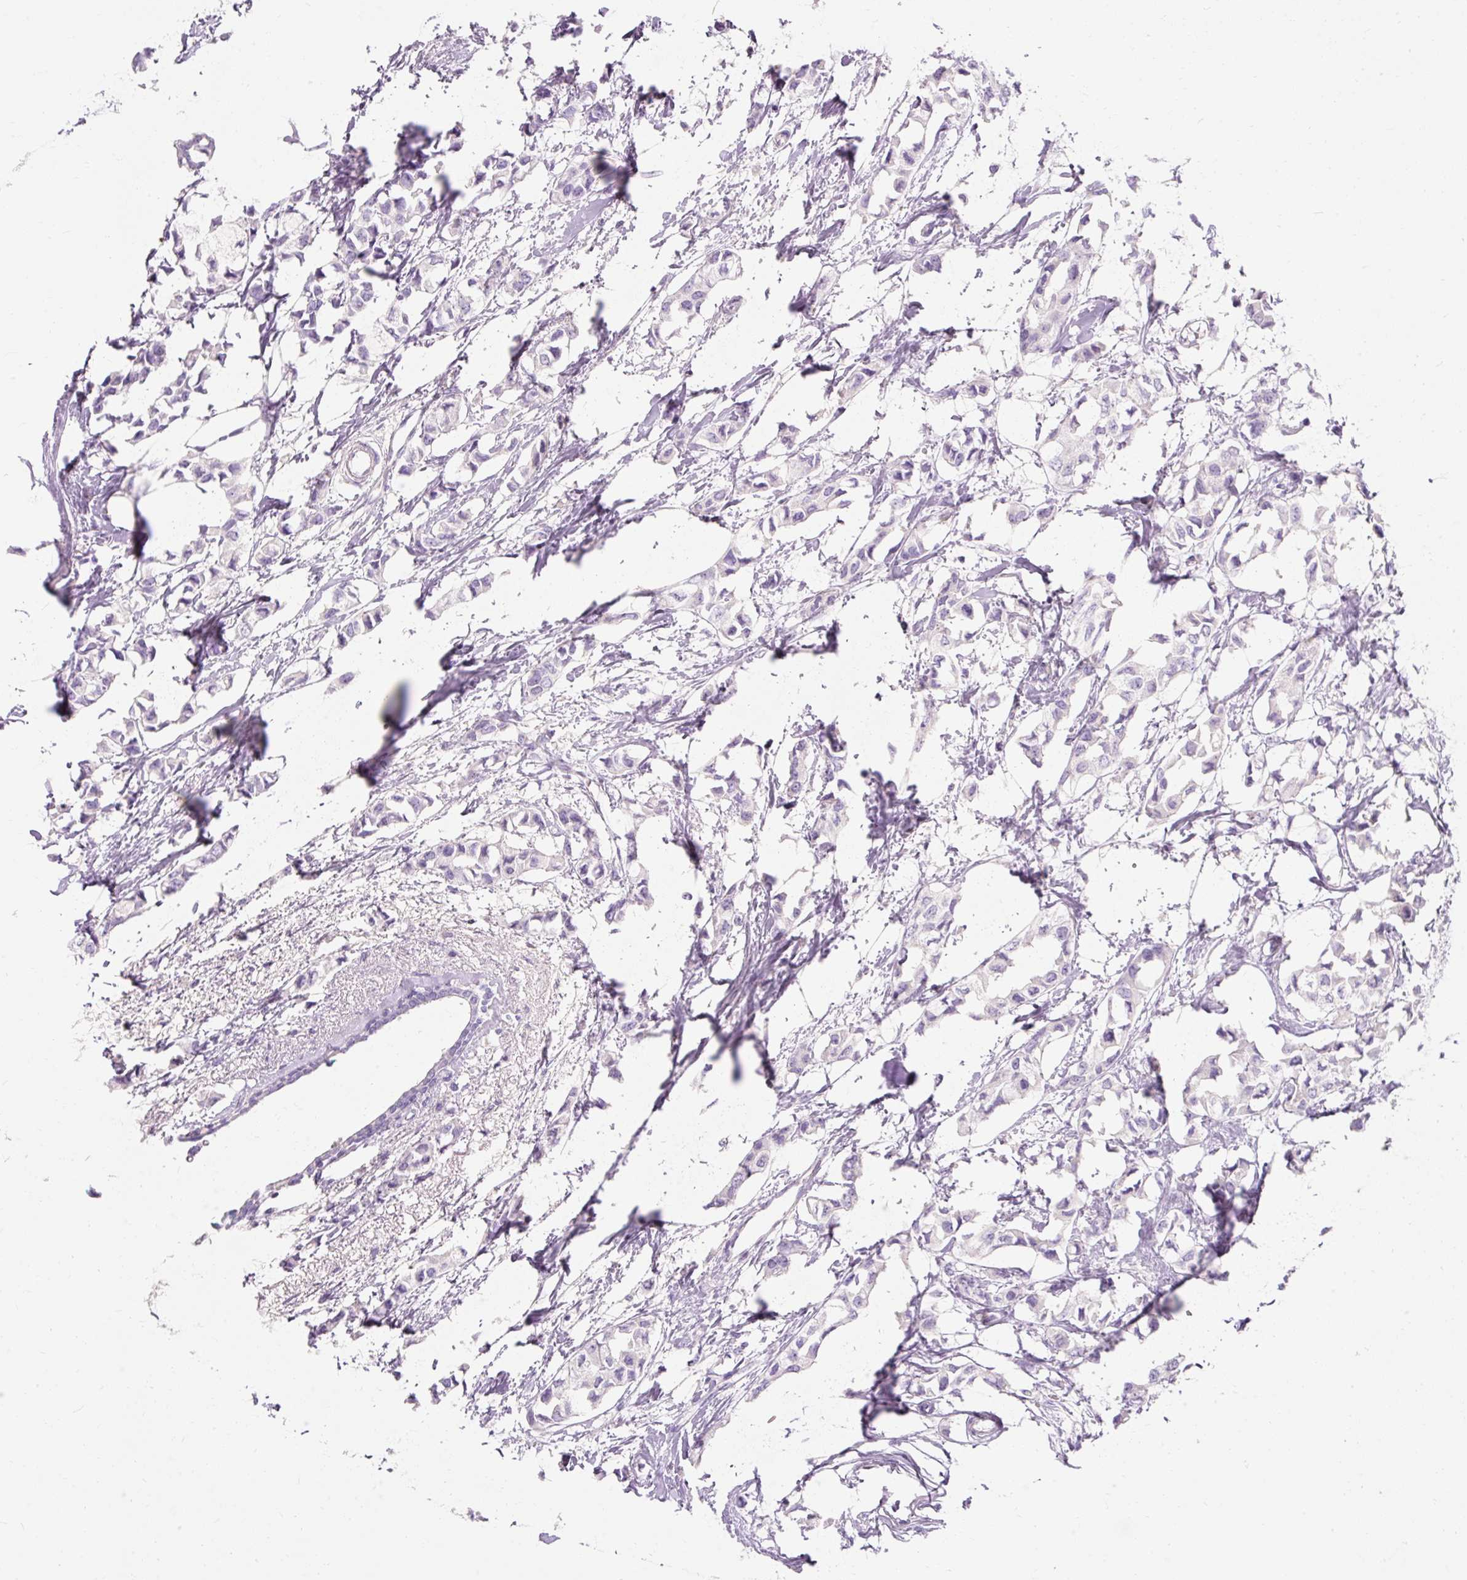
{"staining": {"intensity": "negative", "quantity": "none", "location": "none"}, "tissue": "breast cancer", "cell_type": "Tumor cells", "image_type": "cancer", "snomed": [{"axis": "morphology", "description": "Duct carcinoma"}, {"axis": "topography", "description": "Breast"}], "caption": "An image of human breast infiltrating ductal carcinoma is negative for staining in tumor cells. The staining was performed using DAB to visualize the protein expression in brown, while the nuclei were stained in blue with hematoxylin (Magnification: 20x).", "gene": "TMEM213", "patient": {"sex": "female", "age": 73}}